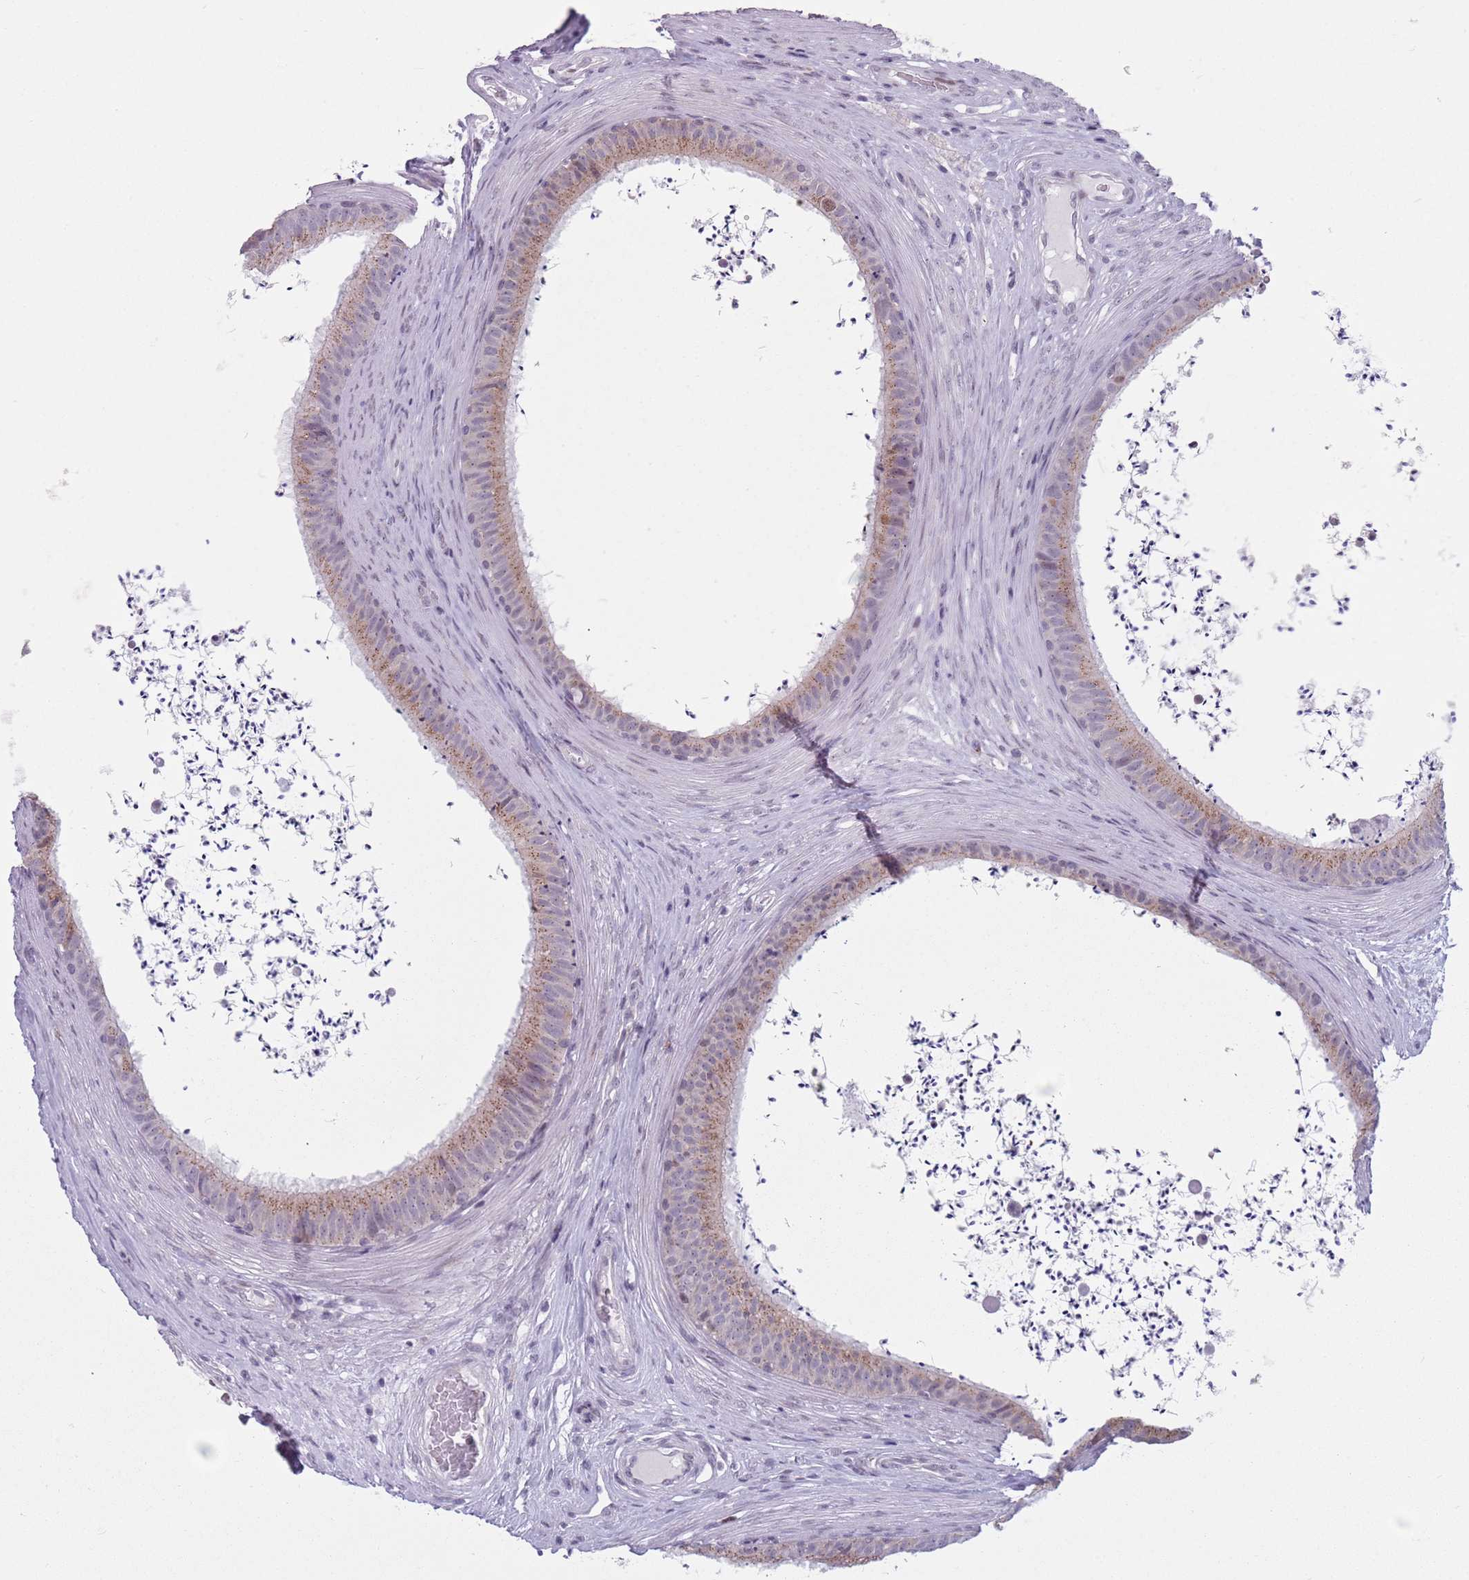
{"staining": {"intensity": "moderate", "quantity": "25%-75%", "location": "cytoplasmic/membranous"}, "tissue": "epididymis", "cell_type": "Glandular cells", "image_type": "normal", "snomed": [{"axis": "morphology", "description": "Normal tissue, NOS"}, {"axis": "topography", "description": "Testis"}, {"axis": "topography", "description": "Epididymis"}], "caption": "Glandular cells display moderate cytoplasmic/membranous positivity in approximately 25%-75% of cells in normal epididymis.", "gene": "ZKSCAN2", "patient": {"sex": "male", "age": 41}}